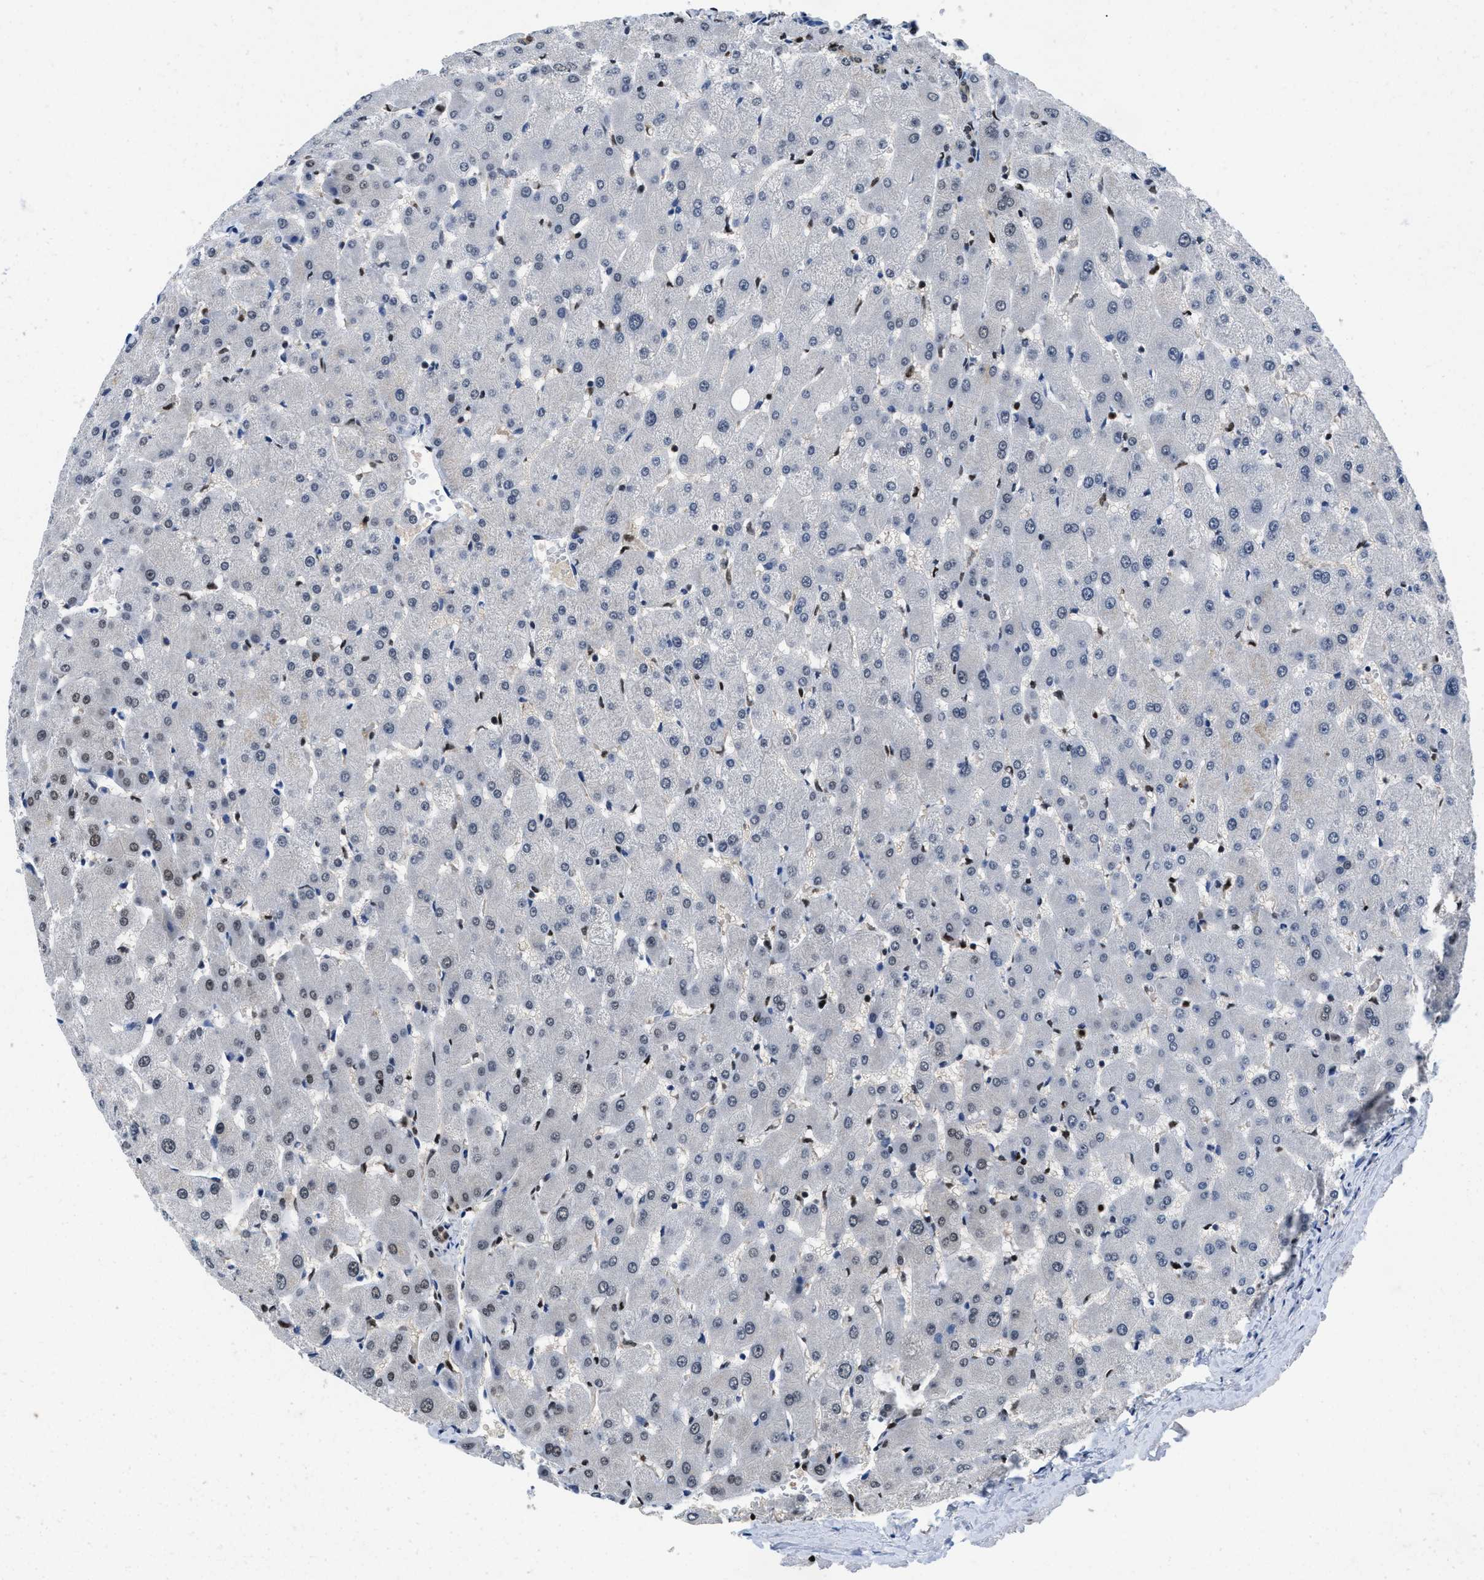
{"staining": {"intensity": "weak", "quantity": "25%-75%", "location": "cytoplasmic/membranous,nuclear"}, "tissue": "liver", "cell_type": "Cholangiocytes", "image_type": "normal", "snomed": [{"axis": "morphology", "description": "Normal tissue, NOS"}, {"axis": "topography", "description": "Liver"}], "caption": "IHC image of benign human liver stained for a protein (brown), which displays low levels of weak cytoplasmic/membranous,nuclear staining in about 25%-75% of cholangiocytes.", "gene": "SAFB", "patient": {"sex": "female", "age": 63}}